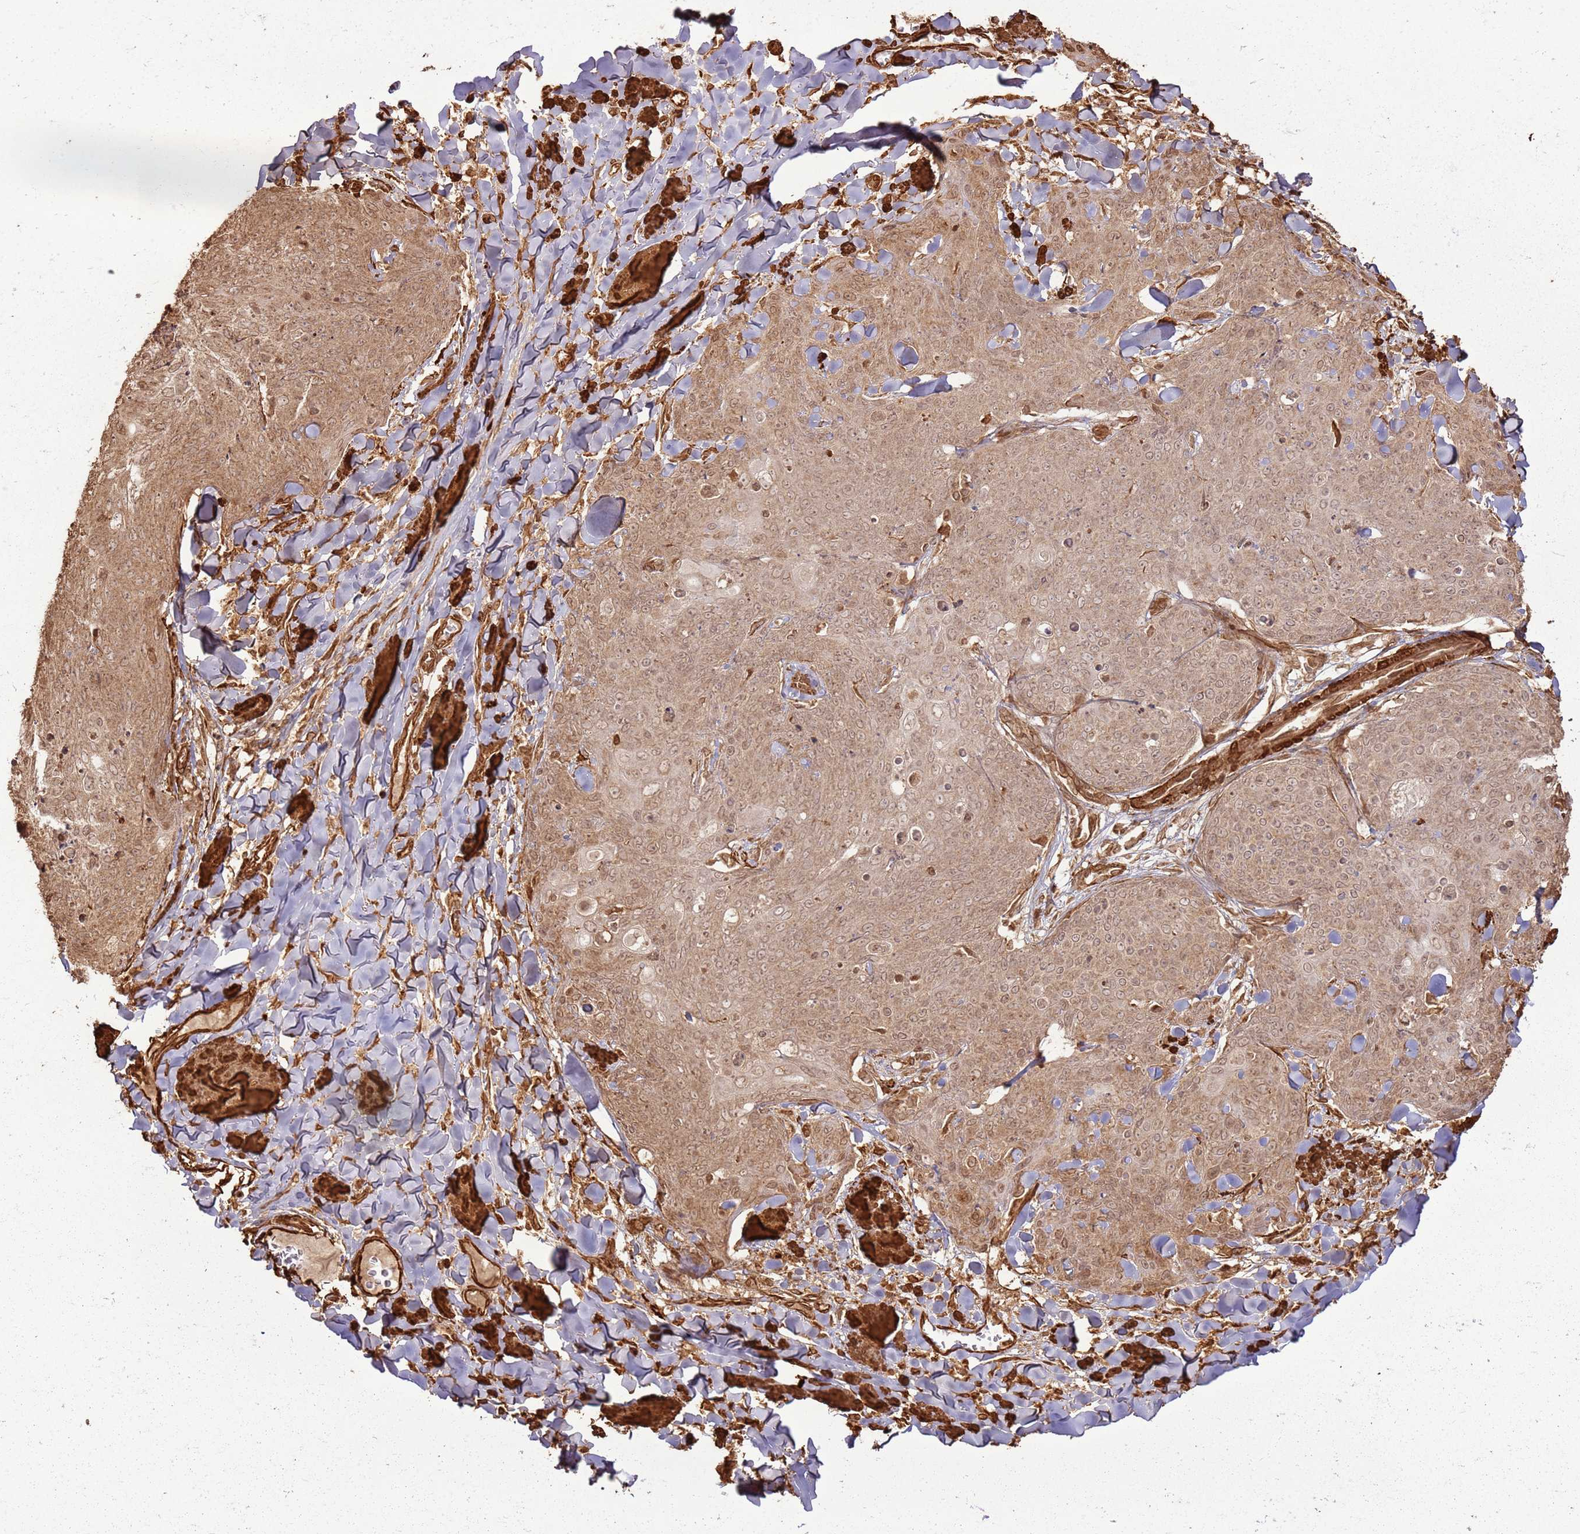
{"staining": {"intensity": "moderate", "quantity": ">75%", "location": "cytoplasmic/membranous,nuclear"}, "tissue": "skin cancer", "cell_type": "Tumor cells", "image_type": "cancer", "snomed": [{"axis": "morphology", "description": "Squamous cell carcinoma, NOS"}, {"axis": "topography", "description": "Skin"}, {"axis": "topography", "description": "Vulva"}], "caption": "Immunohistochemistry of squamous cell carcinoma (skin) reveals medium levels of moderate cytoplasmic/membranous and nuclear staining in about >75% of tumor cells. The staining was performed using DAB (3,3'-diaminobenzidine), with brown indicating positive protein expression. Nuclei are stained blue with hematoxylin.", "gene": "DDX59", "patient": {"sex": "female", "age": 85}}